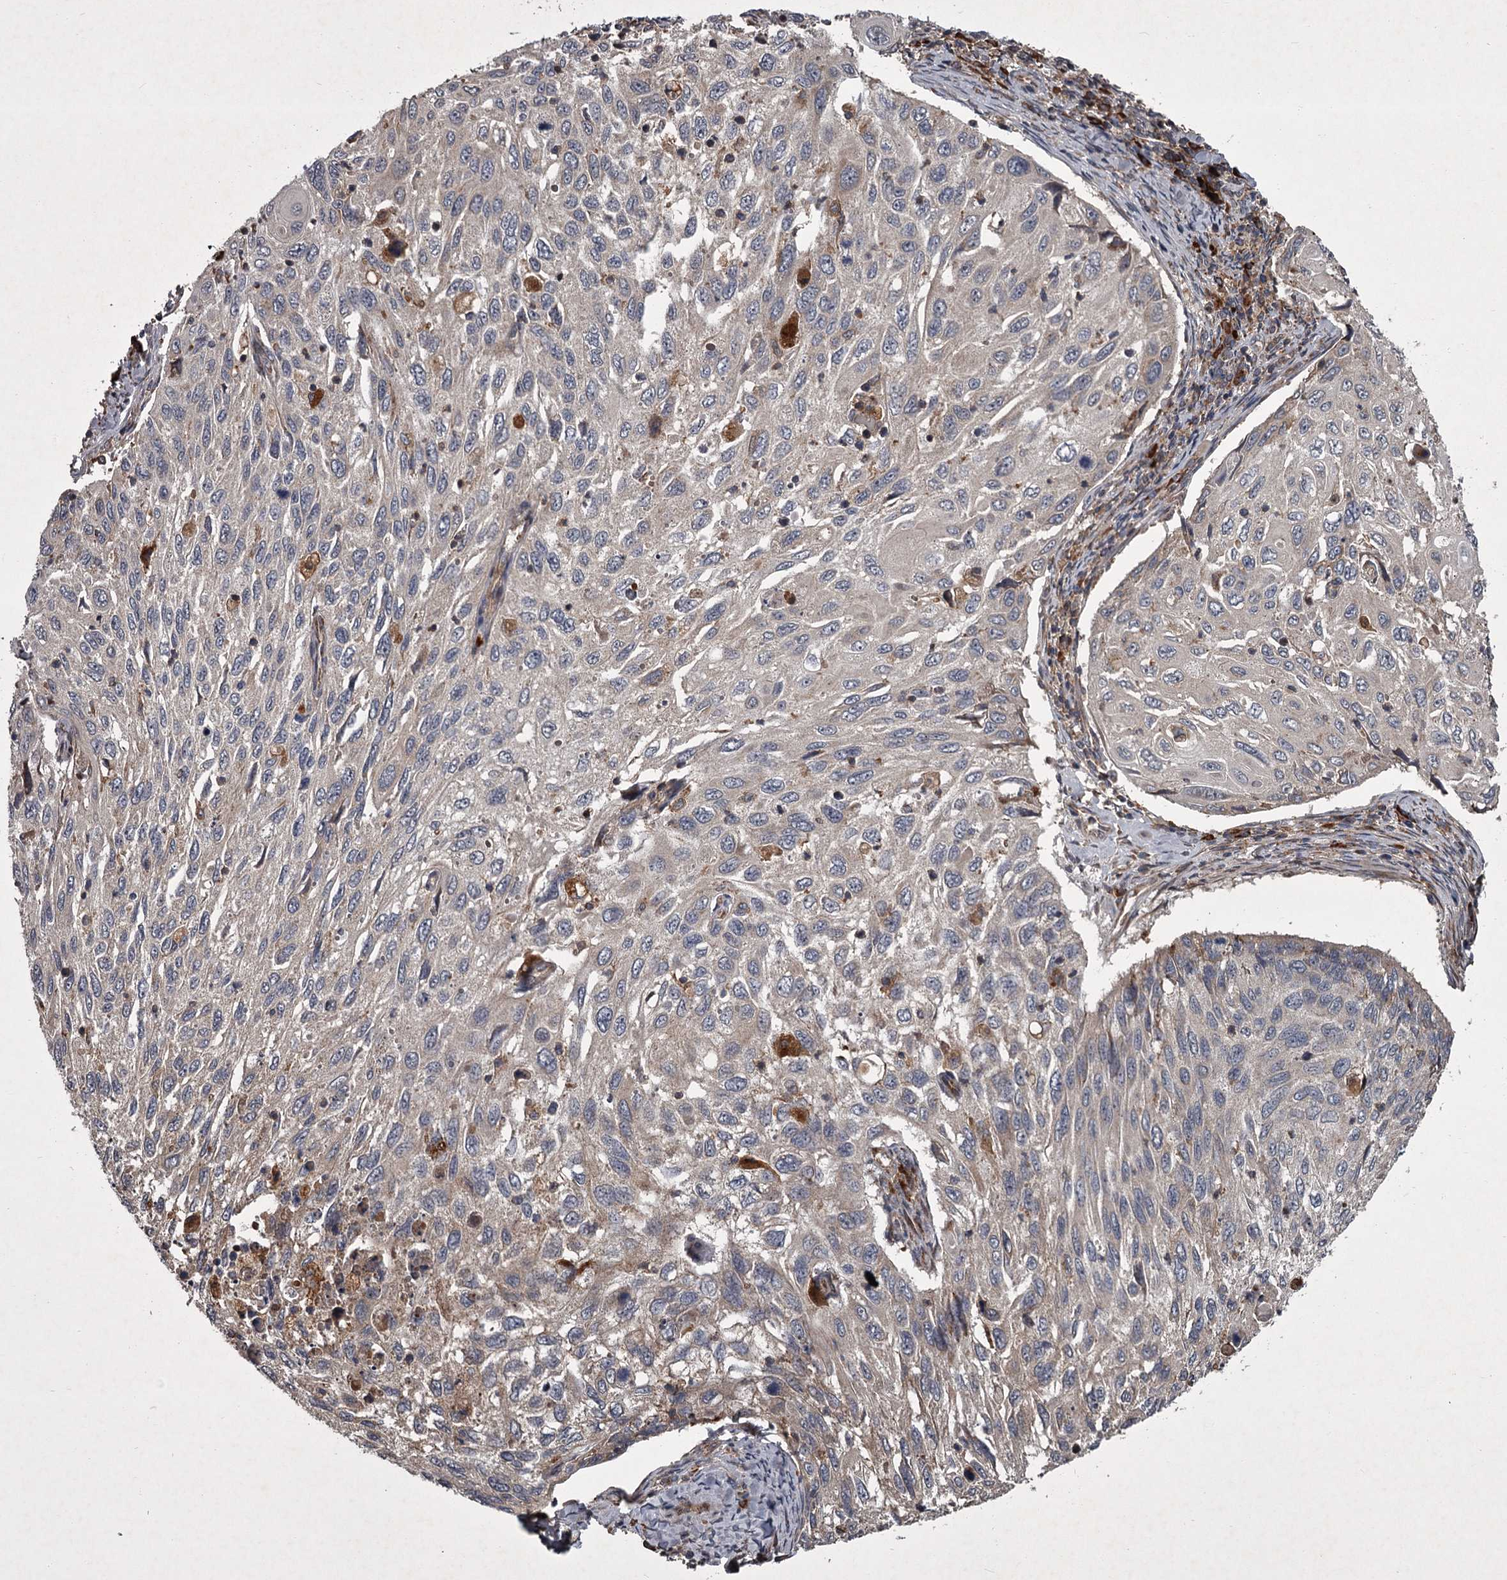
{"staining": {"intensity": "negative", "quantity": "none", "location": "none"}, "tissue": "cervical cancer", "cell_type": "Tumor cells", "image_type": "cancer", "snomed": [{"axis": "morphology", "description": "Squamous cell carcinoma, NOS"}, {"axis": "topography", "description": "Cervix"}], "caption": "Human cervical cancer (squamous cell carcinoma) stained for a protein using immunohistochemistry shows no positivity in tumor cells.", "gene": "UNC93B1", "patient": {"sex": "female", "age": 70}}